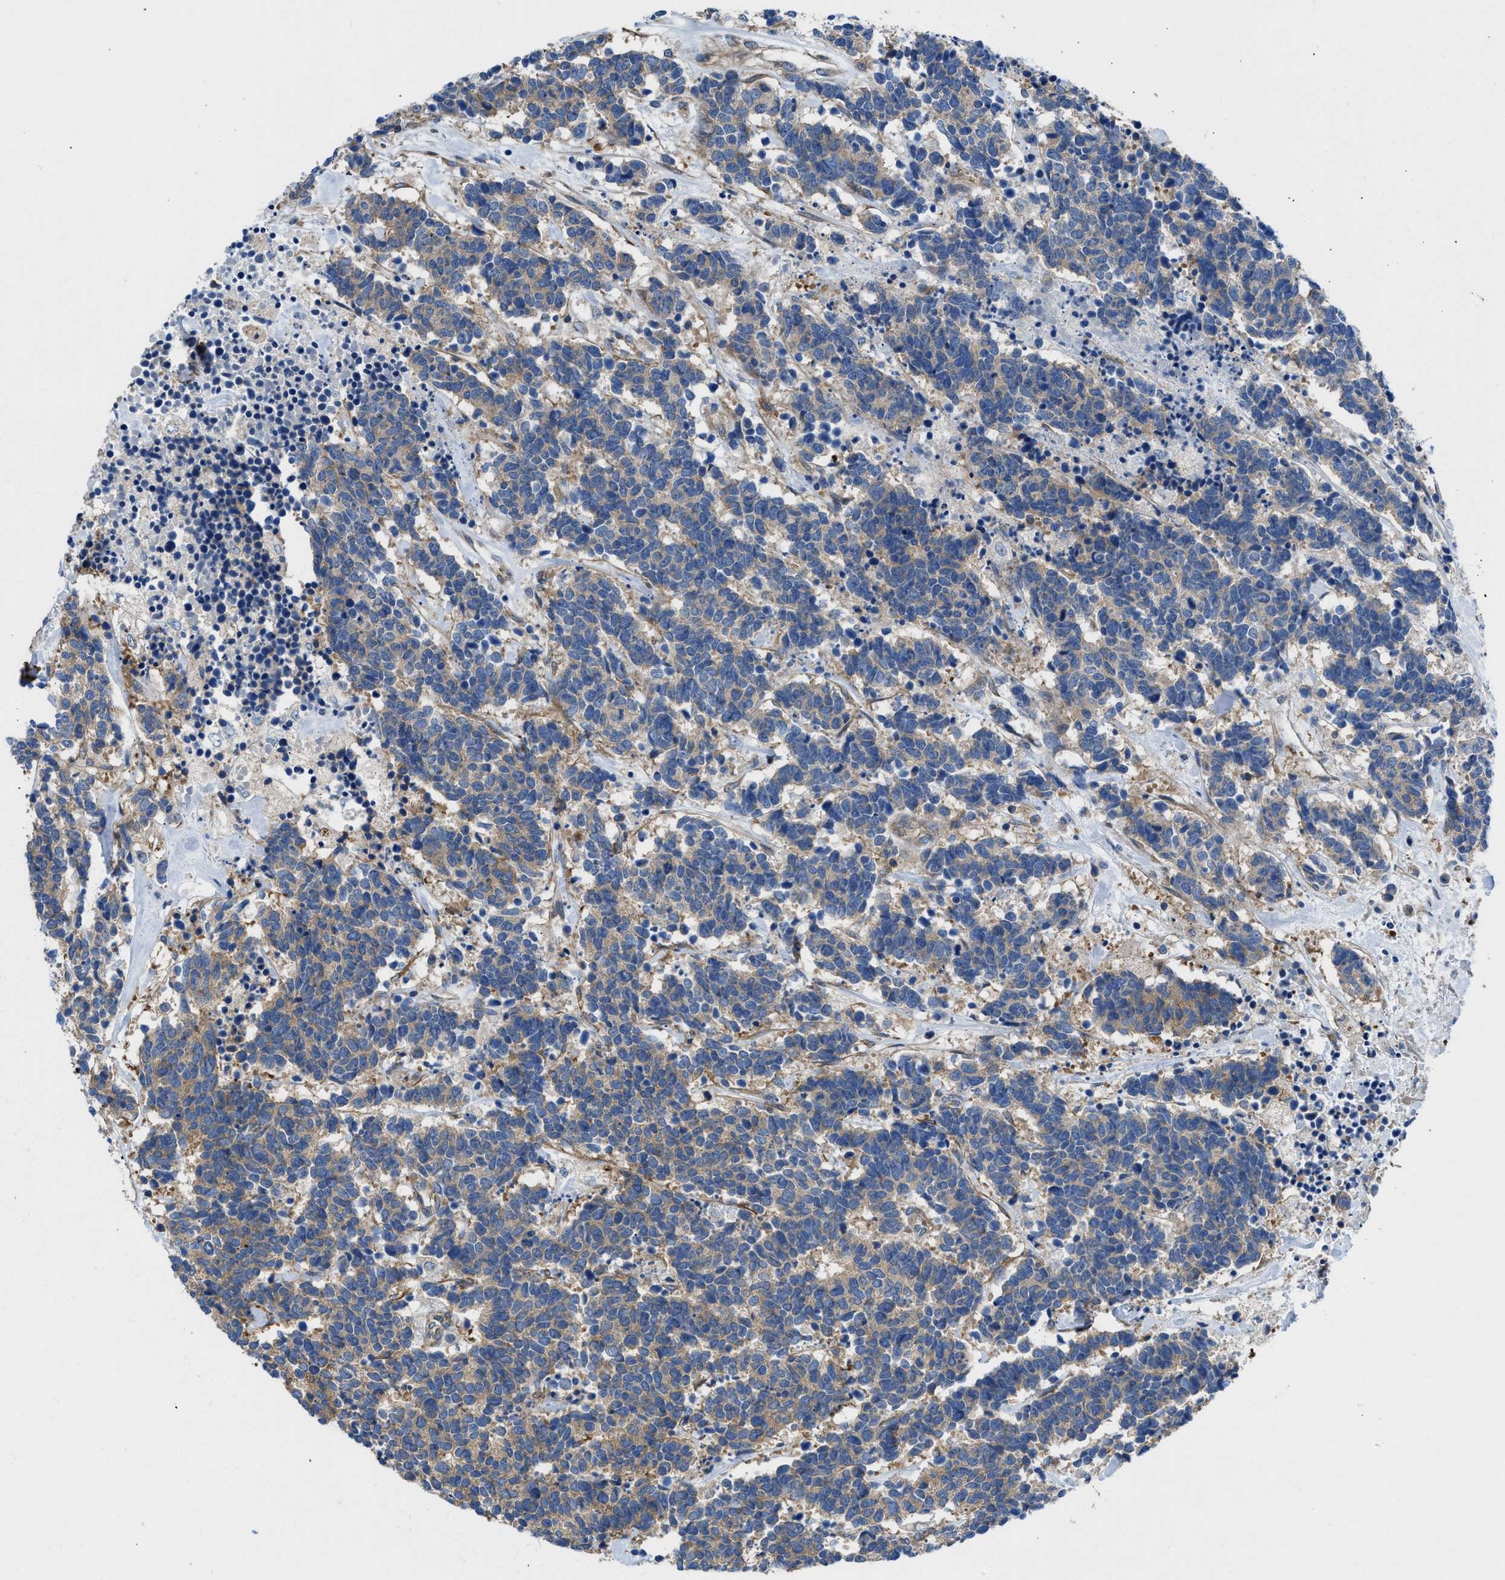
{"staining": {"intensity": "weak", "quantity": ">75%", "location": "cytoplasmic/membranous"}, "tissue": "carcinoid", "cell_type": "Tumor cells", "image_type": "cancer", "snomed": [{"axis": "morphology", "description": "Carcinoma, NOS"}, {"axis": "morphology", "description": "Carcinoid, malignant, NOS"}, {"axis": "topography", "description": "Urinary bladder"}], "caption": "Protein positivity by immunohistochemistry exhibits weak cytoplasmic/membranous positivity in approximately >75% of tumor cells in carcinoma.", "gene": "CHKB", "patient": {"sex": "male", "age": 57}}